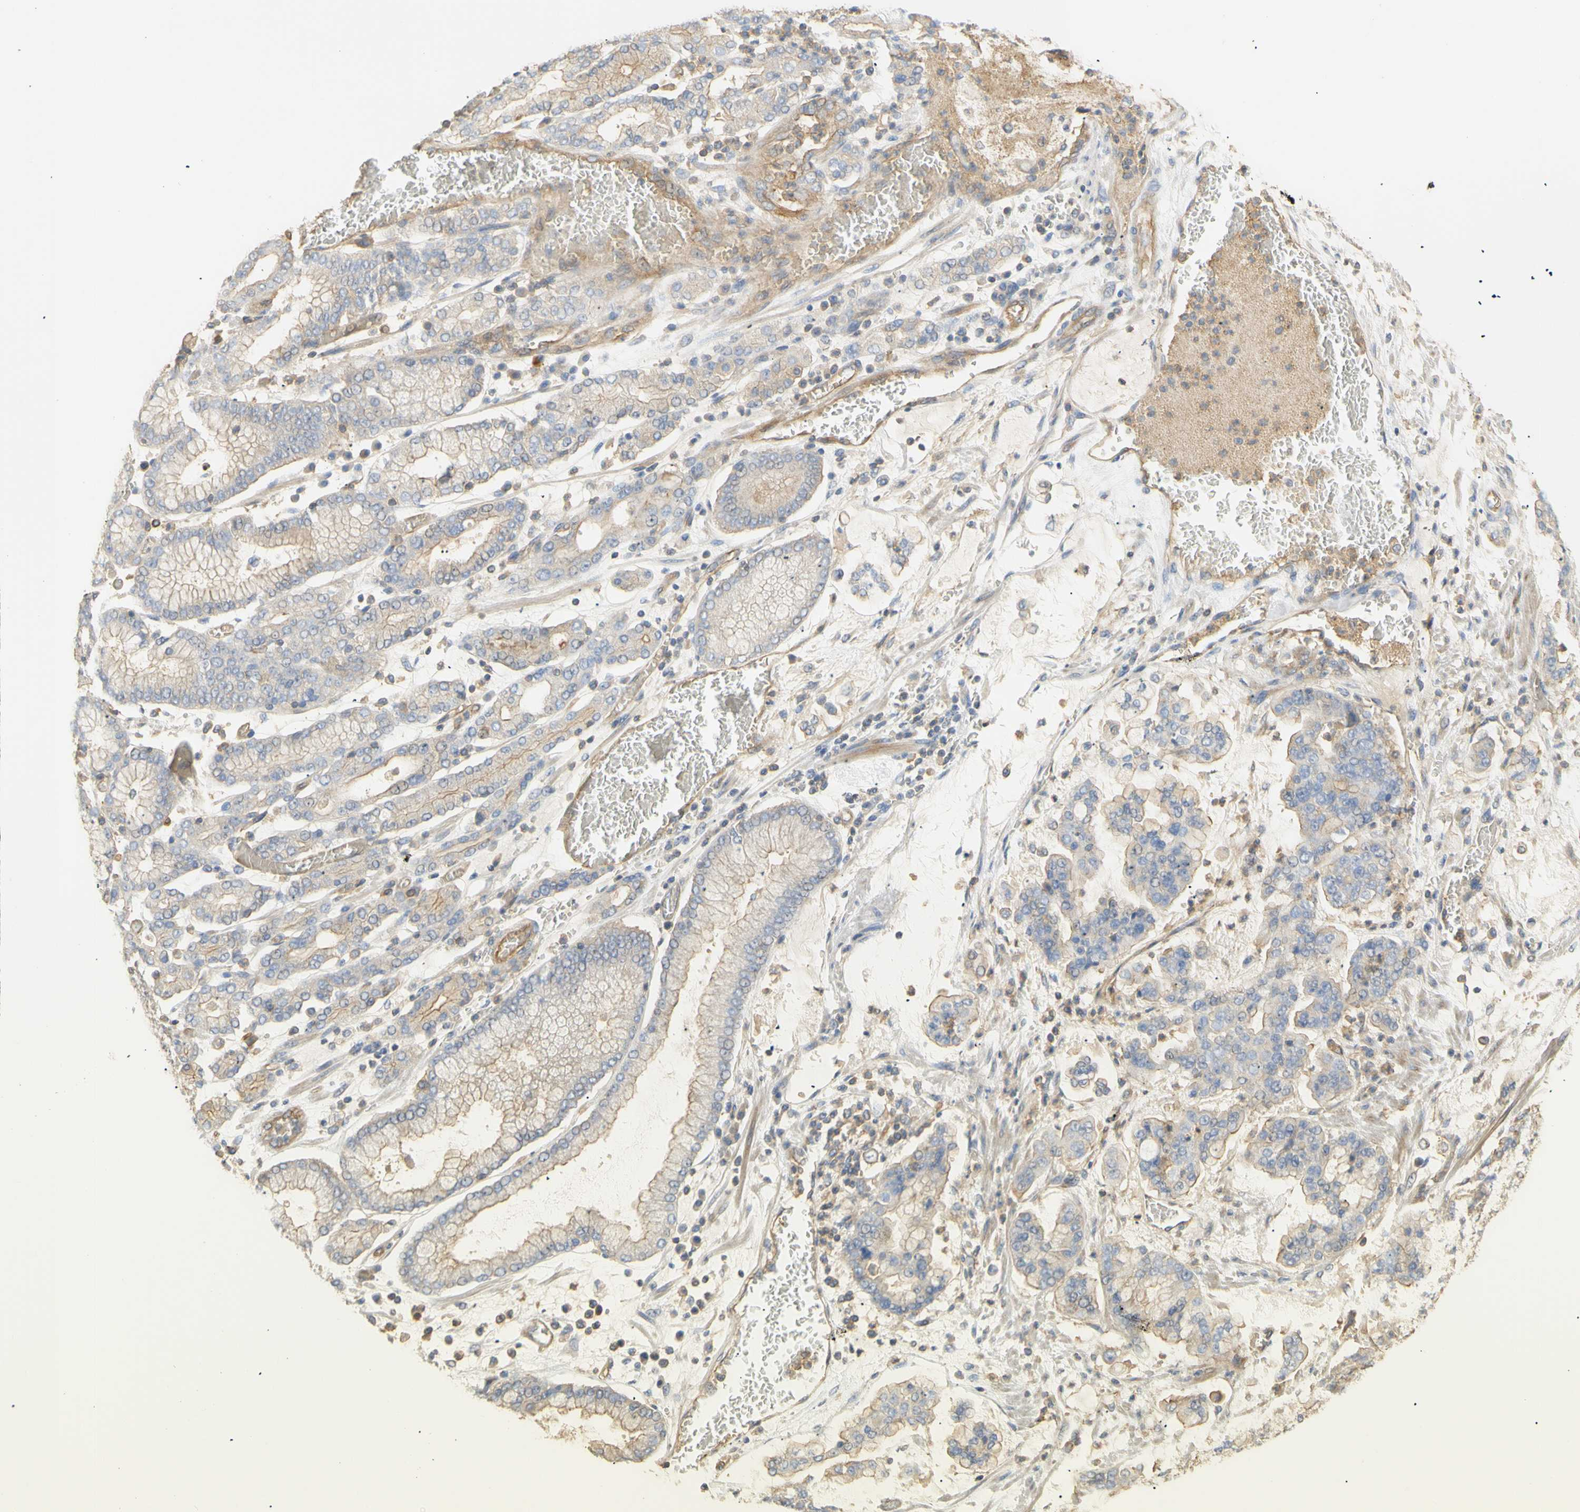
{"staining": {"intensity": "negative", "quantity": "none", "location": "none"}, "tissue": "stomach cancer", "cell_type": "Tumor cells", "image_type": "cancer", "snomed": [{"axis": "morphology", "description": "Normal tissue, NOS"}, {"axis": "morphology", "description": "Adenocarcinoma, NOS"}, {"axis": "topography", "description": "Stomach, upper"}, {"axis": "topography", "description": "Stomach"}], "caption": "IHC image of adenocarcinoma (stomach) stained for a protein (brown), which reveals no expression in tumor cells.", "gene": "KCNE4", "patient": {"sex": "male", "age": 76}}